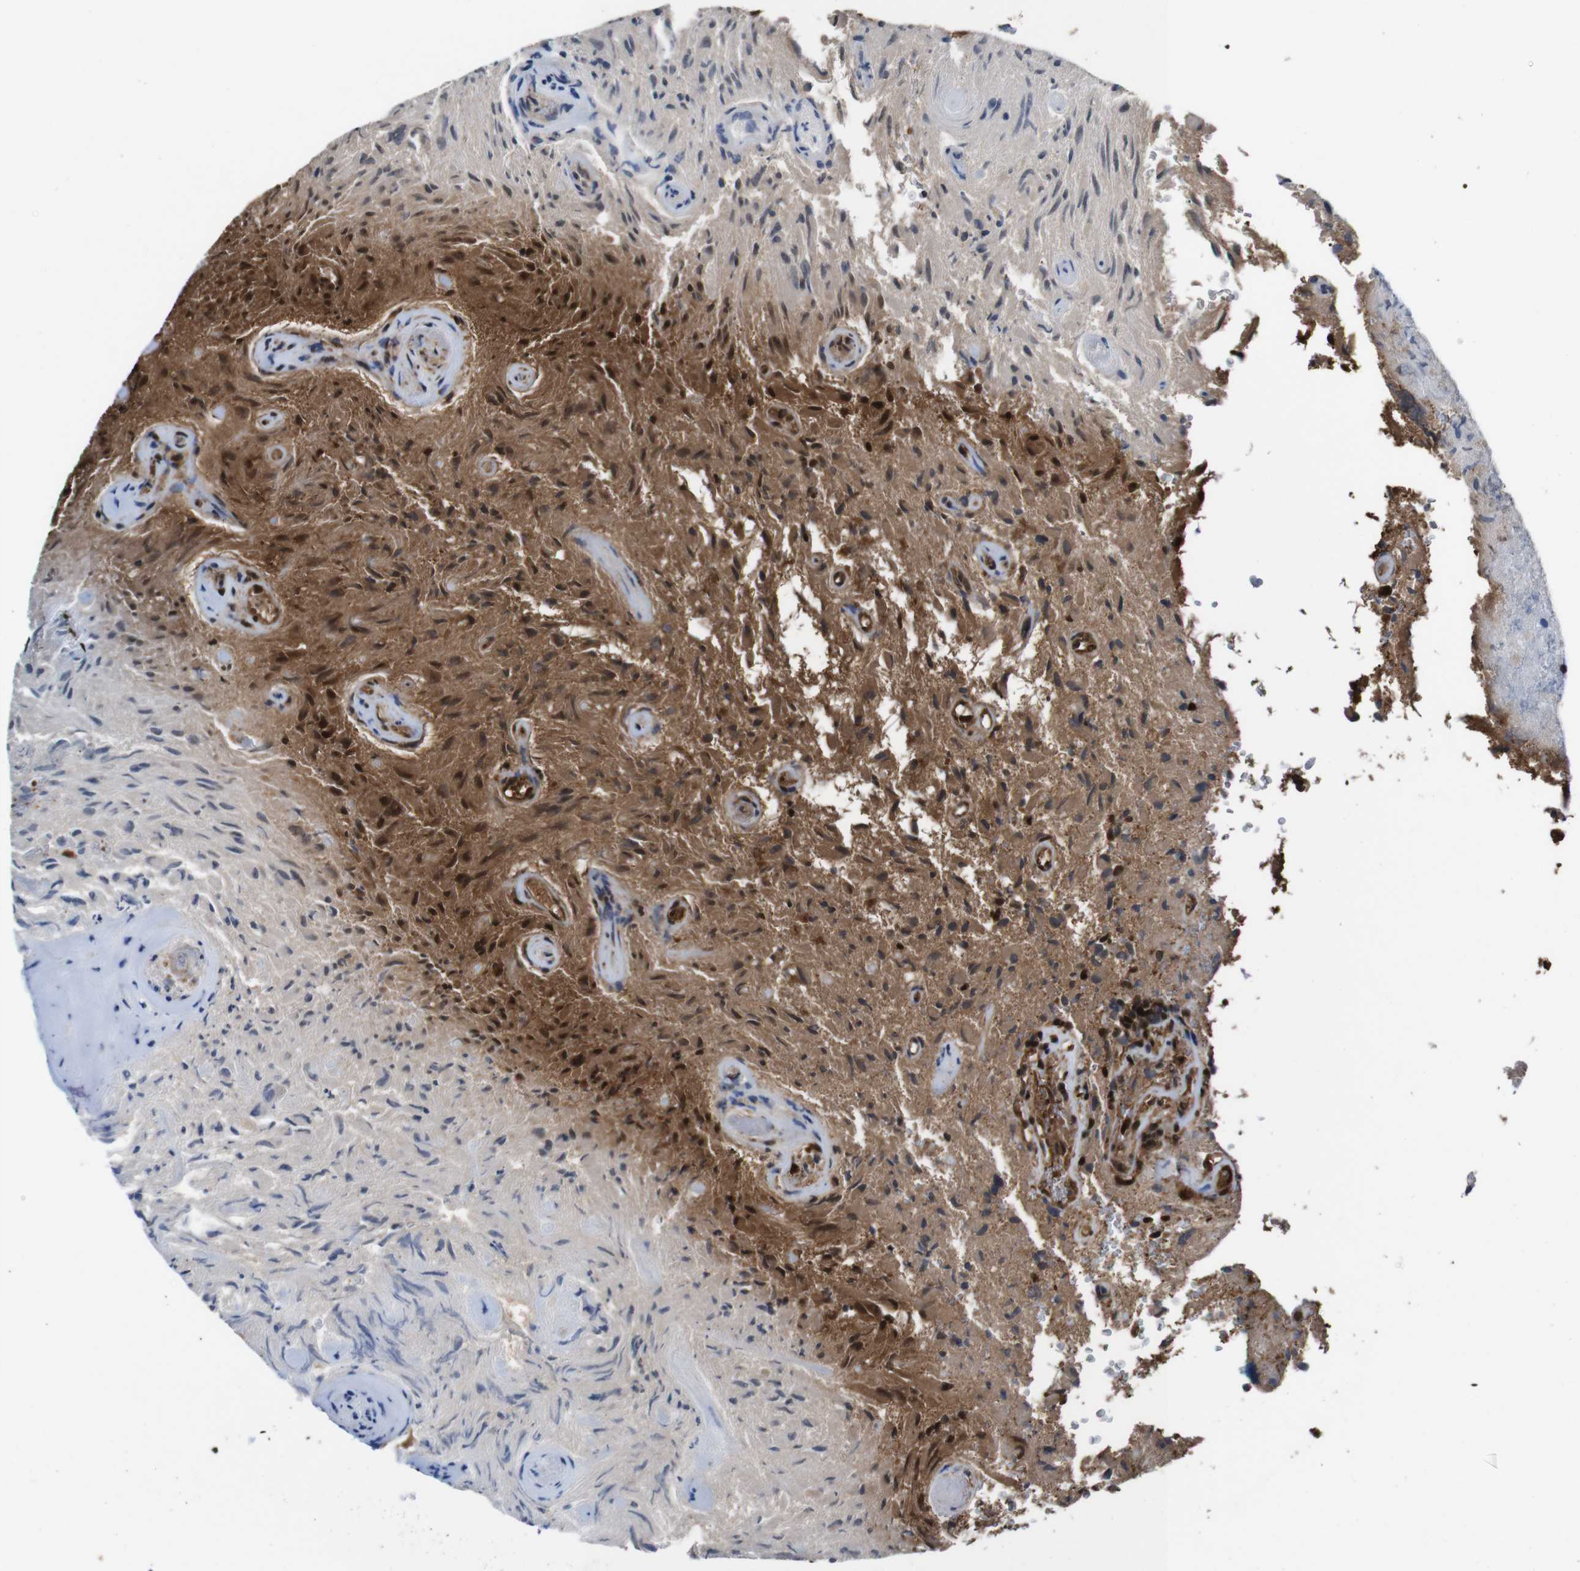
{"staining": {"intensity": "strong", "quantity": "25%-75%", "location": "cytoplasmic/membranous,nuclear"}, "tissue": "glioma", "cell_type": "Tumor cells", "image_type": "cancer", "snomed": [{"axis": "morphology", "description": "Glioma, malignant, High grade"}, {"axis": "topography", "description": "Brain"}], "caption": "Brown immunohistochemical staining in human malignant glioma (high-grade) displays strong cytoplasmic/membranous and nuclear positivity in about 25%-75% of tumor cells.", "gene": "VCP", "patient": {"sex": "male", "age": 71}}